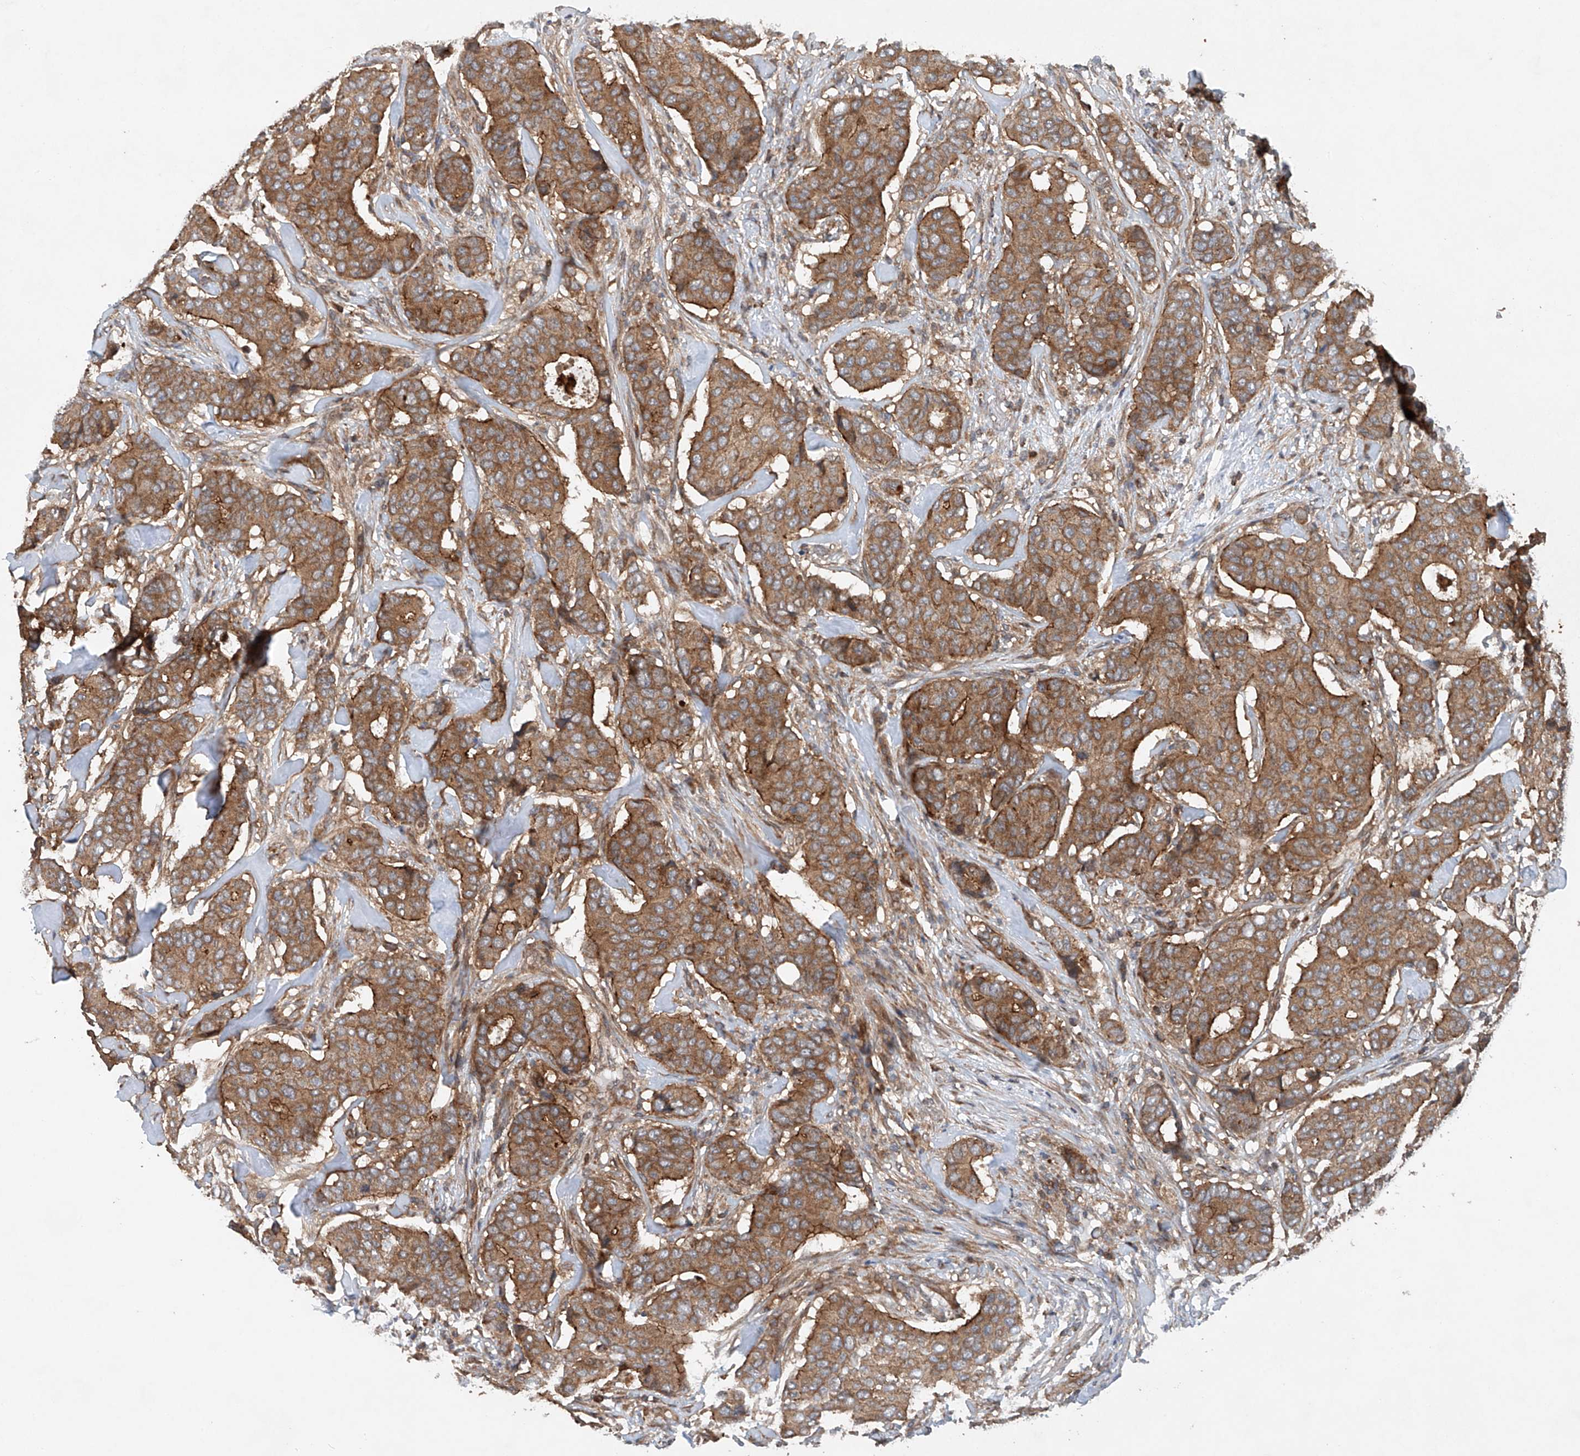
{"staining": {"intensity": "moderate", "quantity": ">75%", "location": "cytoplasmic/membranous"}, "tissue": "breast cancer", "cell_type": "Tumor cells", "image_type": "cancer", "snomed": [{"axis": "morphology", "description": "Duct carcinoma"}, {"axis": "topography", "description": "Breast"}], "caption": "IHC staining of breast cancer (infiltrating ductal carcinoma), which shows medium levels of moderate cytoplasmic/membranous positivity in approximately >75% of tumor cells indicating moderate cytoplasmic/membranous protein staining. The staining was performed using DAB (3,3'-diaminobenzidine) (brown) for protein detection and nuclei were counterstained in hematoxylin (blue).", "gene": "CEP85L", "patient": {"sex": "female", "age": 75}}